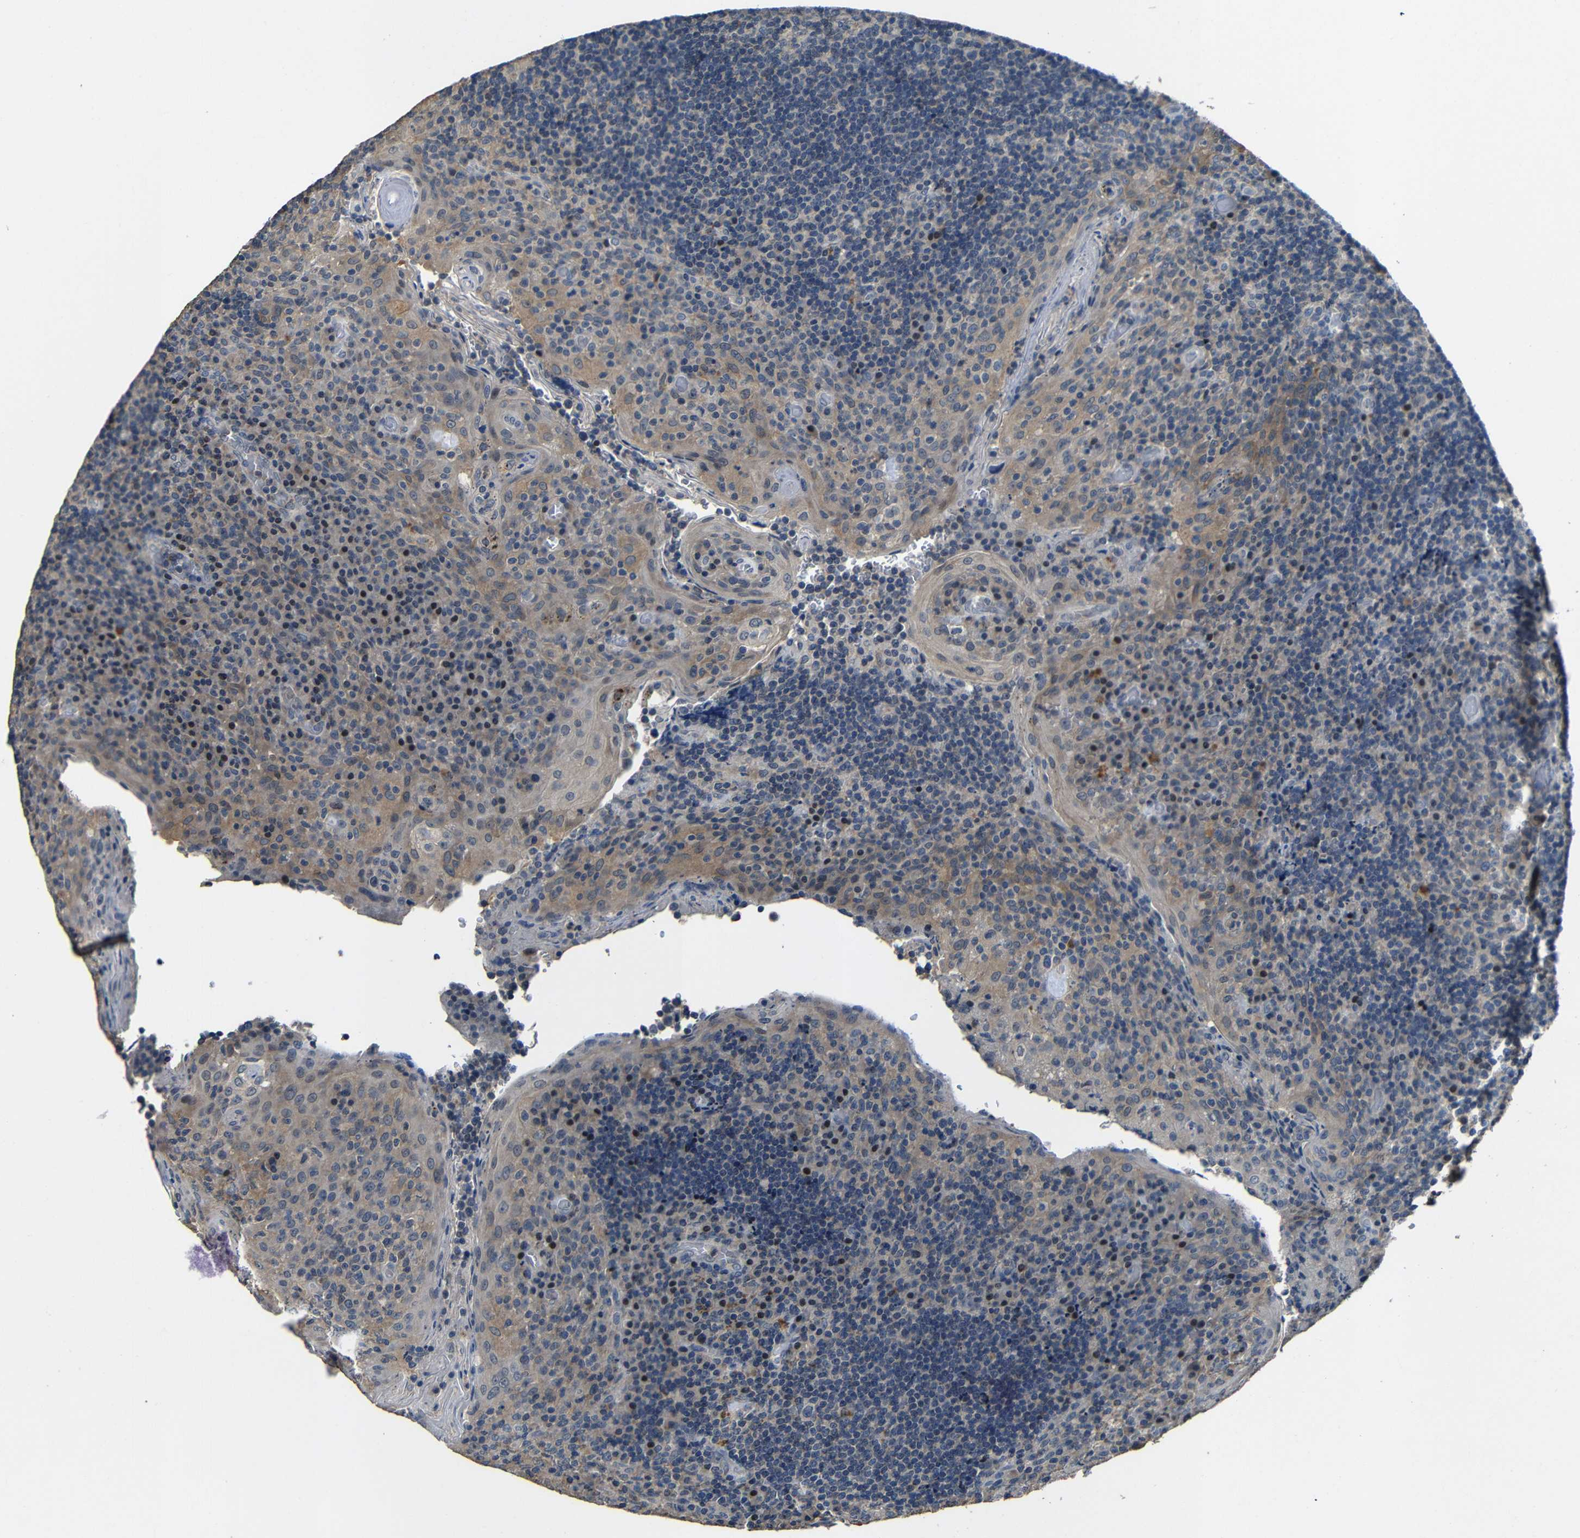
{"staining": {"intensity": "weak", "quantity": "25%-75%", "location": "cytoplasmic/membranous"}, "tissue": "tonsil", "cell_type": "Germinal center cells", "image_type": "normal", "snomed": [{"axis": "morphology", "description": "Normal tissue, NOS"}, {"axis": "topography", "description": "Tonsil"}], "caption": "DAB (3,3'-diaminobenzidine) immunohistochemical staining of benign human tonsil displays weak cytoplasmic/membranous protein staining in approximately 25%-75% of germinal center cells. The protein of interest is shown in brown color, while the nuclei are stained blue.", "gene": "C6orf89", "patient": {"sex": "male", "age": 17}}